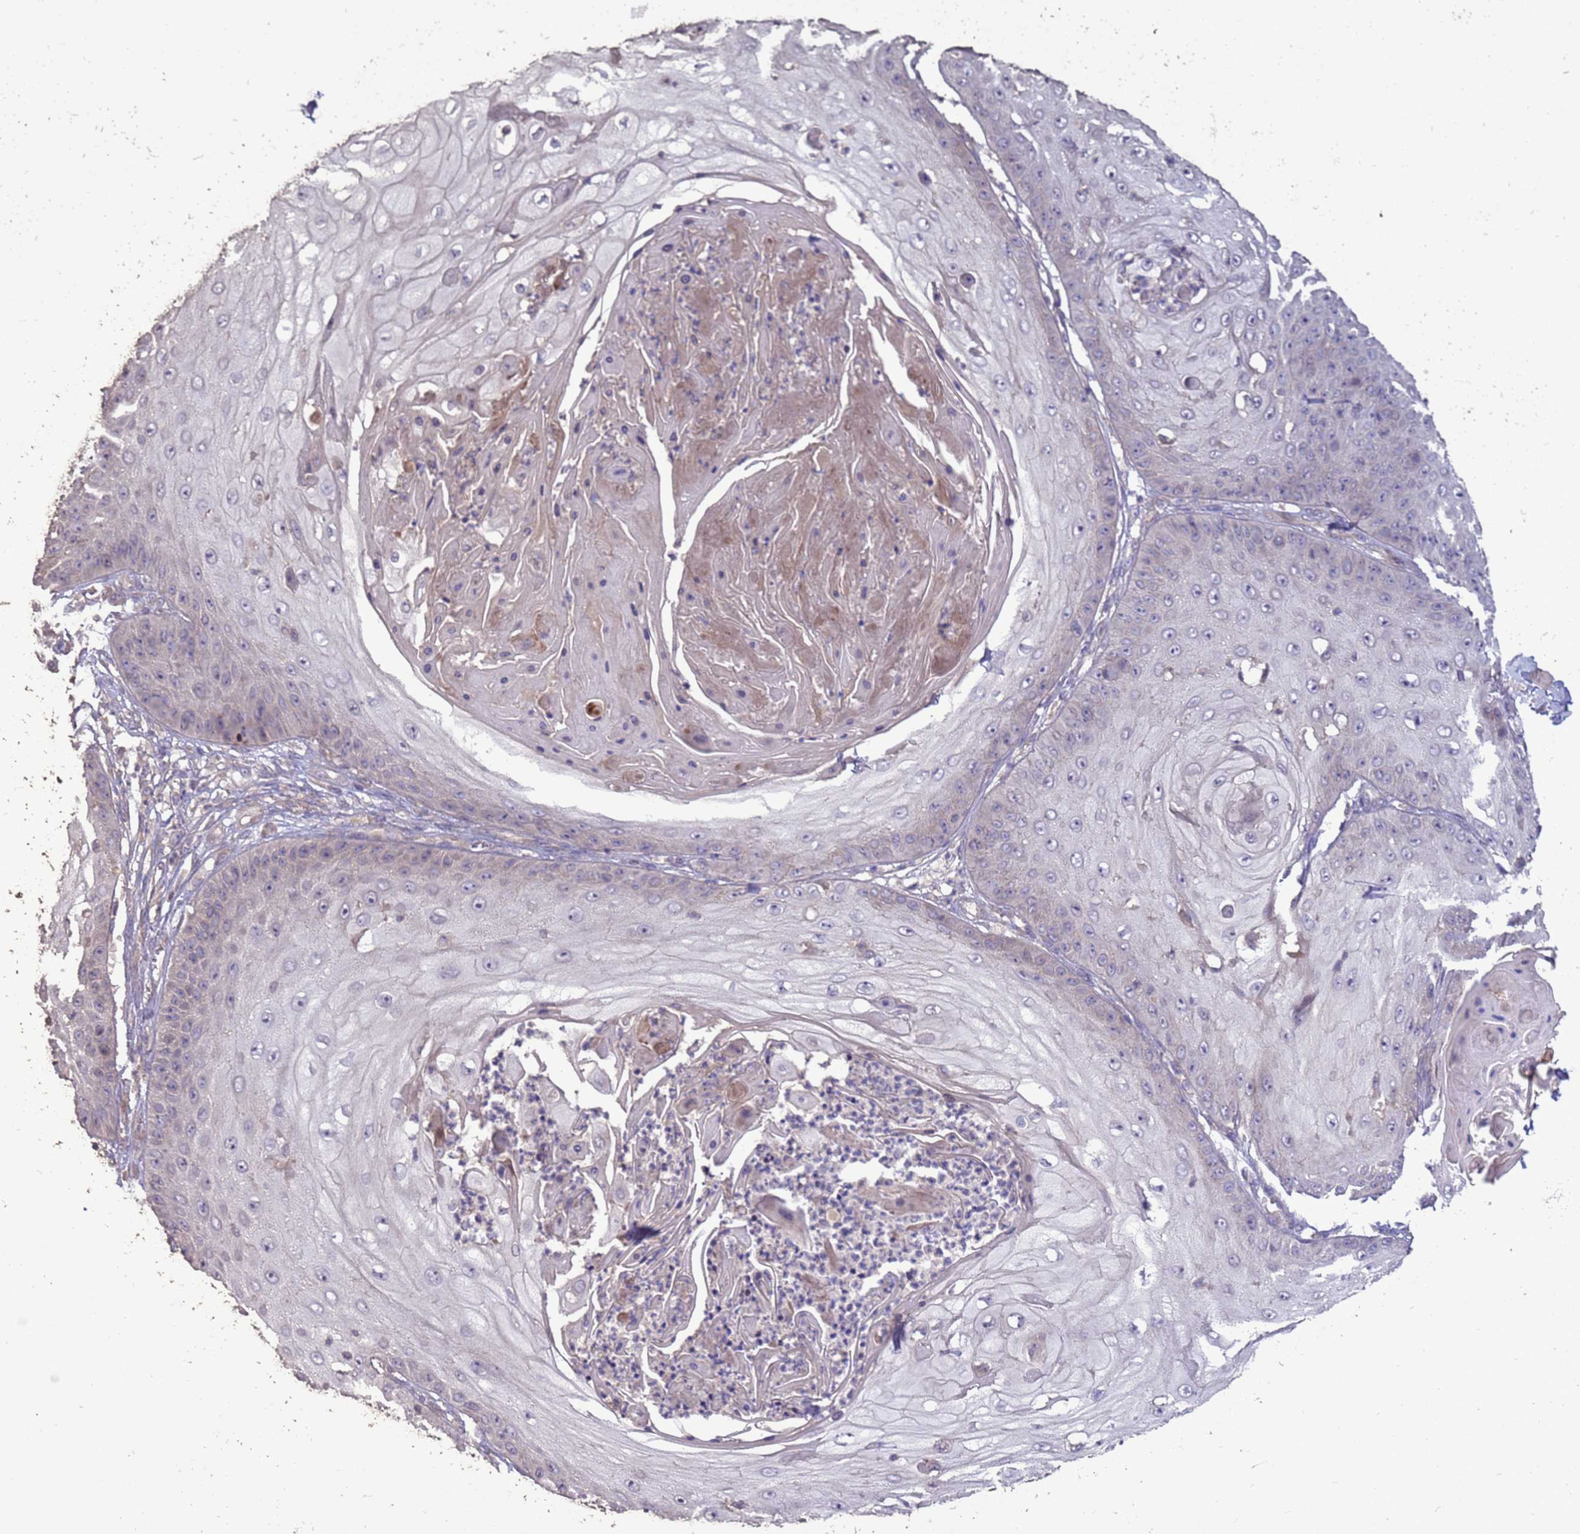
{"staining": {"intensity": "negative", "quantity": "none", "location": "none"}, "tissue": "skin cancer", "cell_type": "Tumor cells", "image_type": "cancer", "snomed": [{"axis": "morphology", "description": "Squamous cell carcinoma, NOS"}, {"axis": "topography", "description": "Skin"}], "caption": "Protein analysis of skin cancer reveals no significant staining in tumor cells. (Brightfield microscopy of DAB (3,3'-diaminobenzidine) immunohistochemistry at high magnification).", "gene": "SLC9B2", "patient": {"sex": "male", "age": 70}}